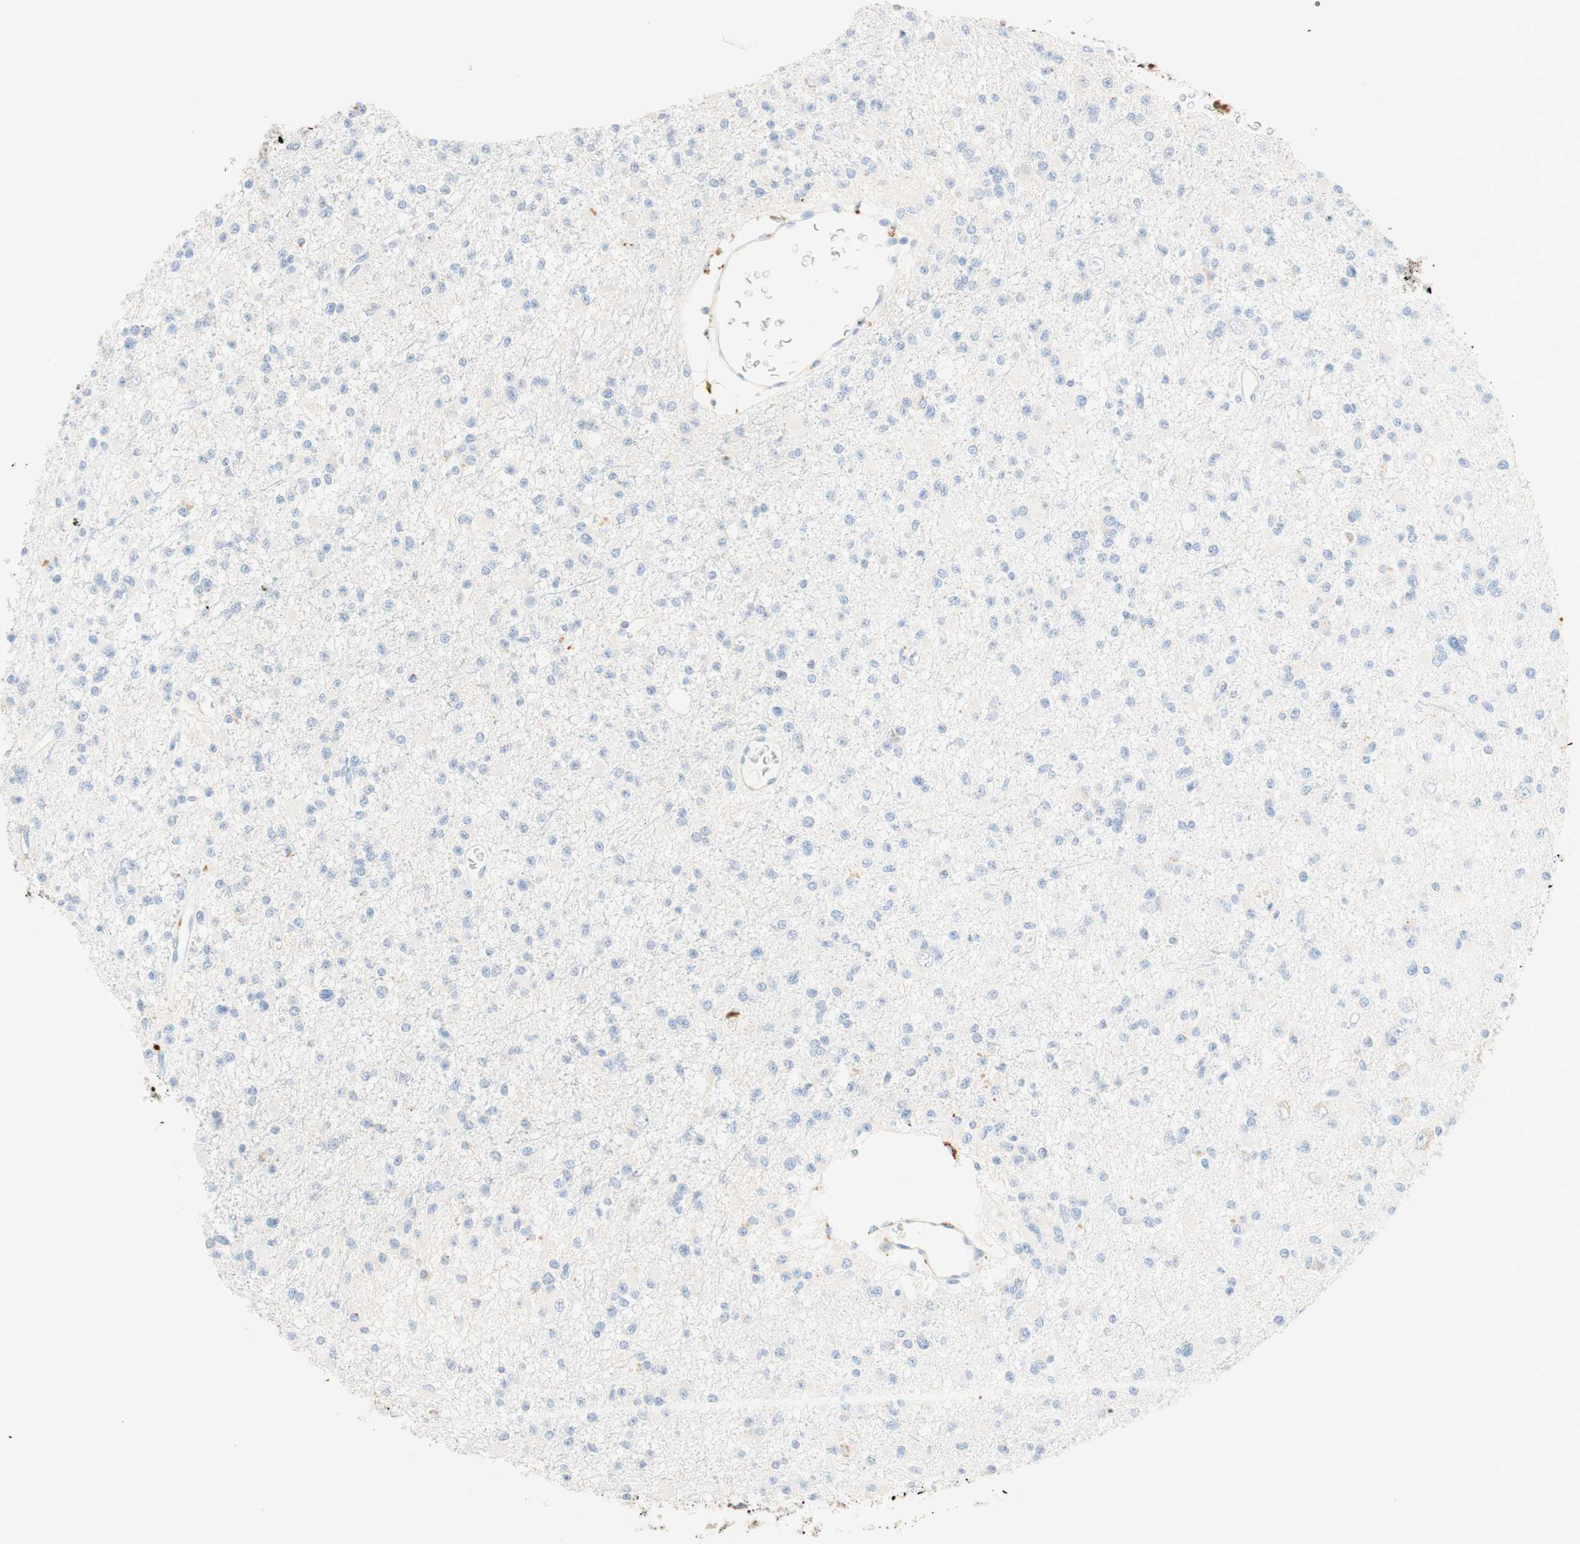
{"staining": {"intensity": "negative", "quantity": "none", "location": "none"}, "tissue": "glioma", "cell_type": "Tumor cells", "image_type": "cancer", "snomed": [{"axis": "morphology", "description": "Glioma, malignant, Low grade"}, {"axis": "topography", "description": "Brain"}], "caption": "Immunohistochemistry photomicrograph of glioma stained for a protein (brown), which reveals no staining in tumor cells.", "gene": "CD63", "patient": {"sex": "female", "age": 22}}